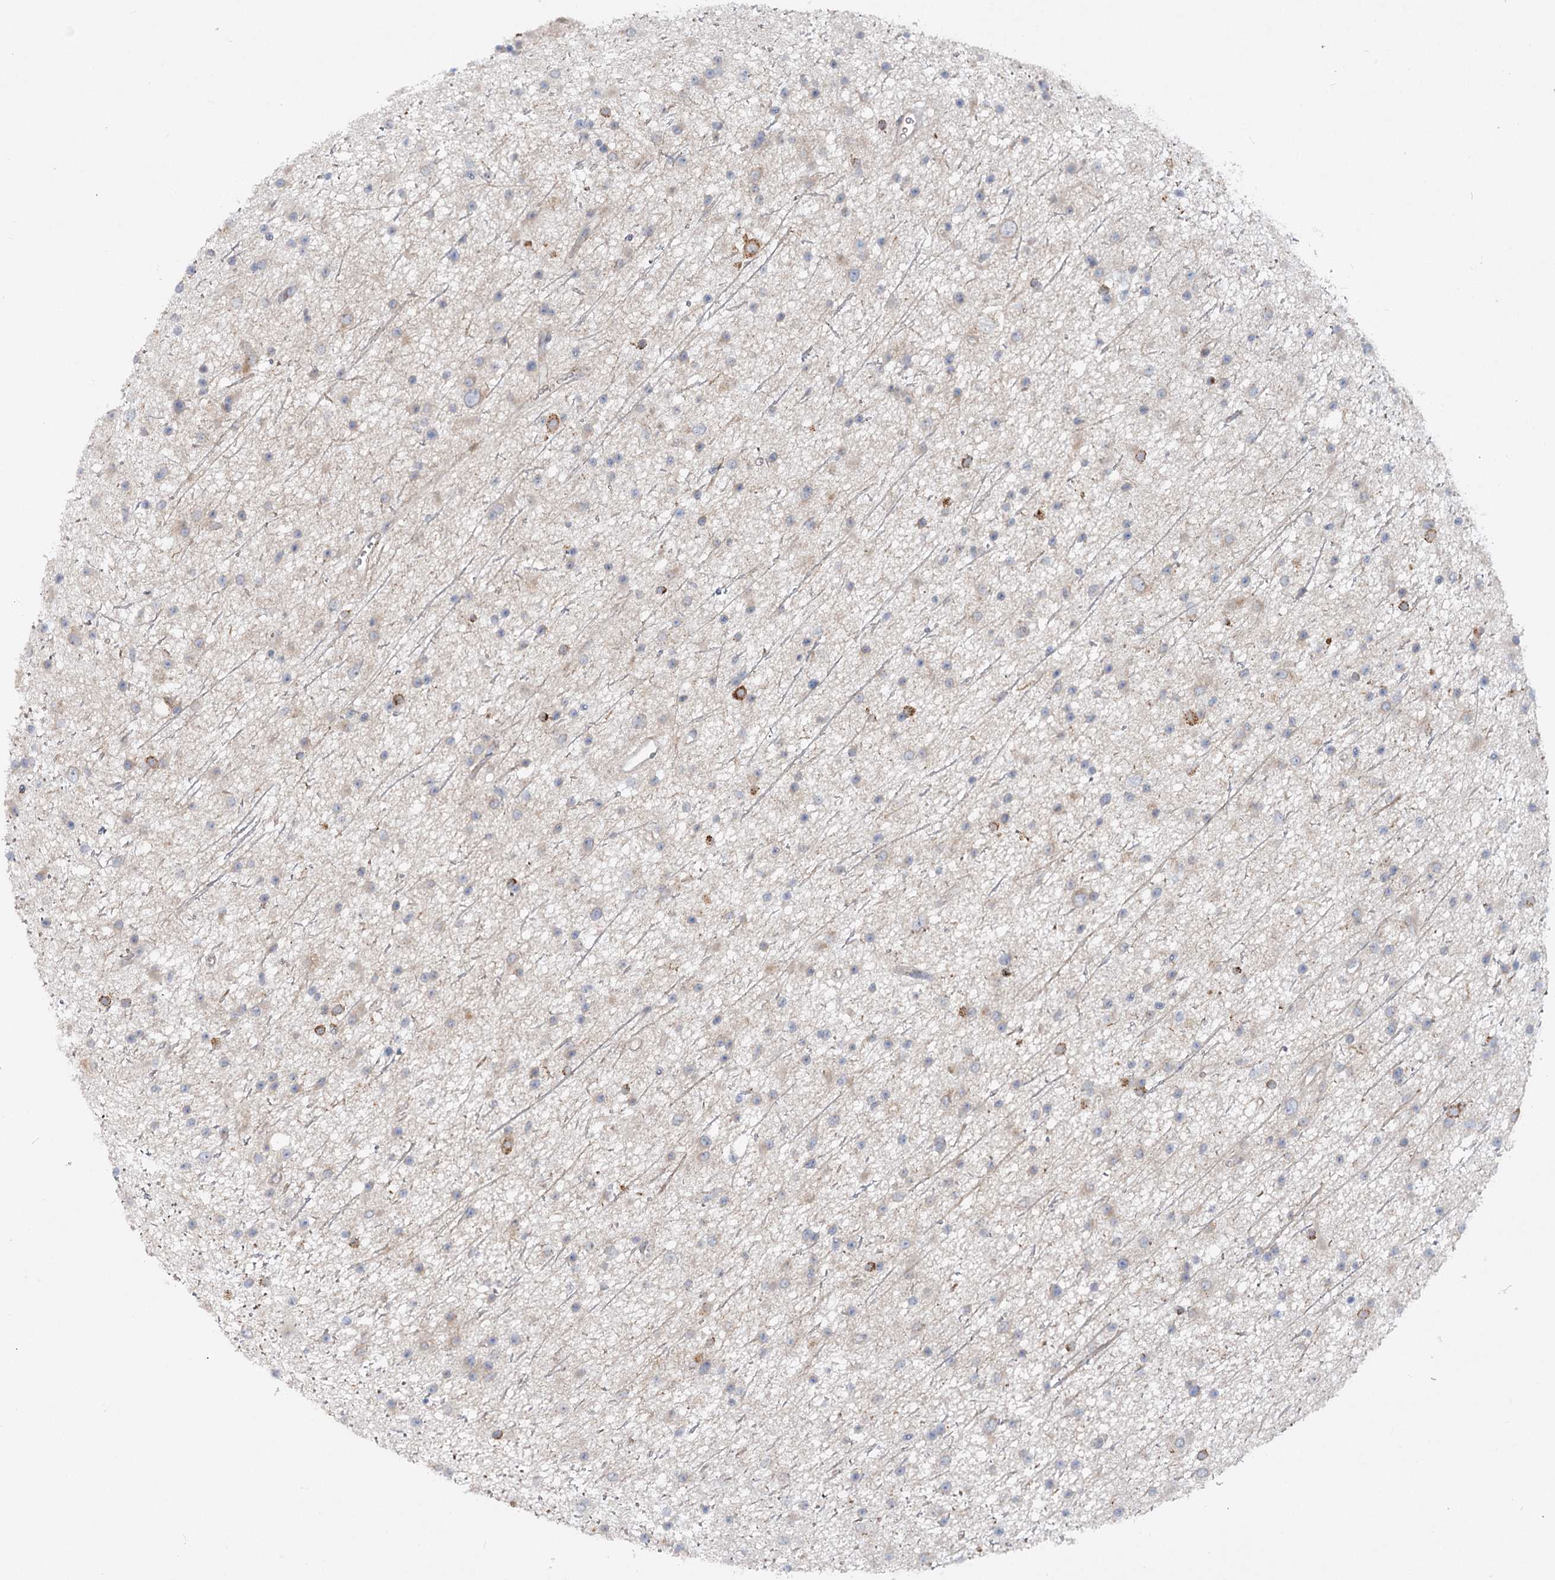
{"staining": {"intensity": "weak", "quantity": "<25%", "location": "cytoplasmic/membranous"}, "tissue": "glioma", "cell_type": "Tumor cells", "image_type": "cancer", "snomed": [{"axis": "morphology", "description": "Glioma, malignant, Low grade"}, {"axis": "topography", "description": "Cerebral cortex"}], "caption": "Human malignant glioma (low-grade) stained for a protein using immunohistochemistry demonstrates no staining in tumor cells.", "gene": "FGF19", "patient": {"sex": "female", "age": 39}}